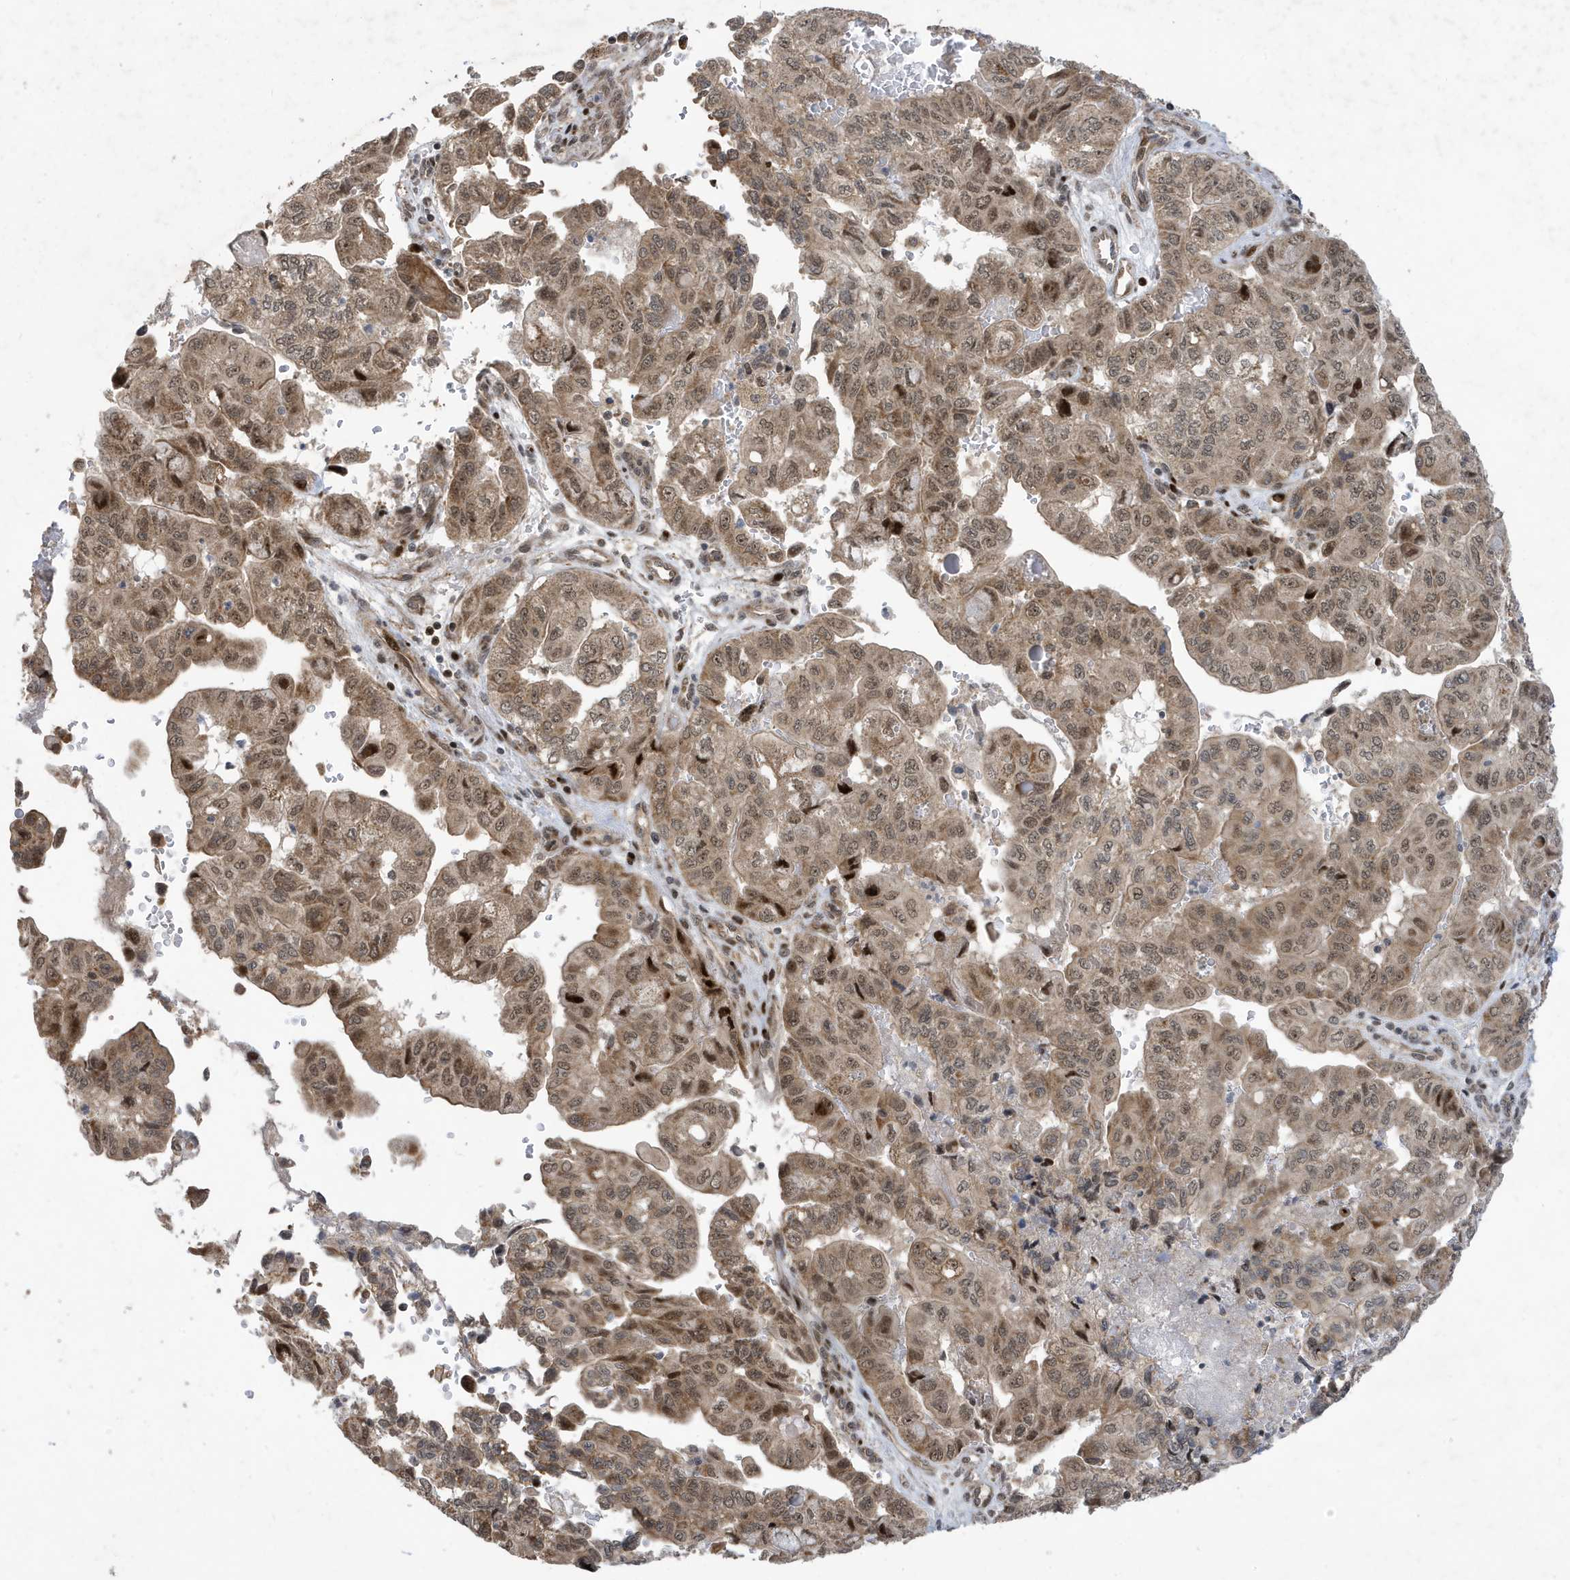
{"staining": {"intensity": "strong", "quantity": "<25%", "location": "cytoplasmic/membranous,nuclear"}, "tissue": "pancreatic cancer", "cell_type": "Tumor cells", "image_type": "cancer", "snomed": [{"axis": "morphology", "description": "Adenocarcinoma, NOS"}, {"axis": "topography", "description": "Pancreas"}], "caption": "IHC histopathology image of neoplastic tissue: adenocarcinoma (pancreatic) stained using immunohistochemistry reveals medium levels of strong protein expression localized specifically in the cytoplasmic/membranous and nuclear of tumor cells, appearing as a cytoplasmic/membranous and nuclear brown color.", "gene": "FAM9B", "patient": {"sex": "male", "age": 51}}